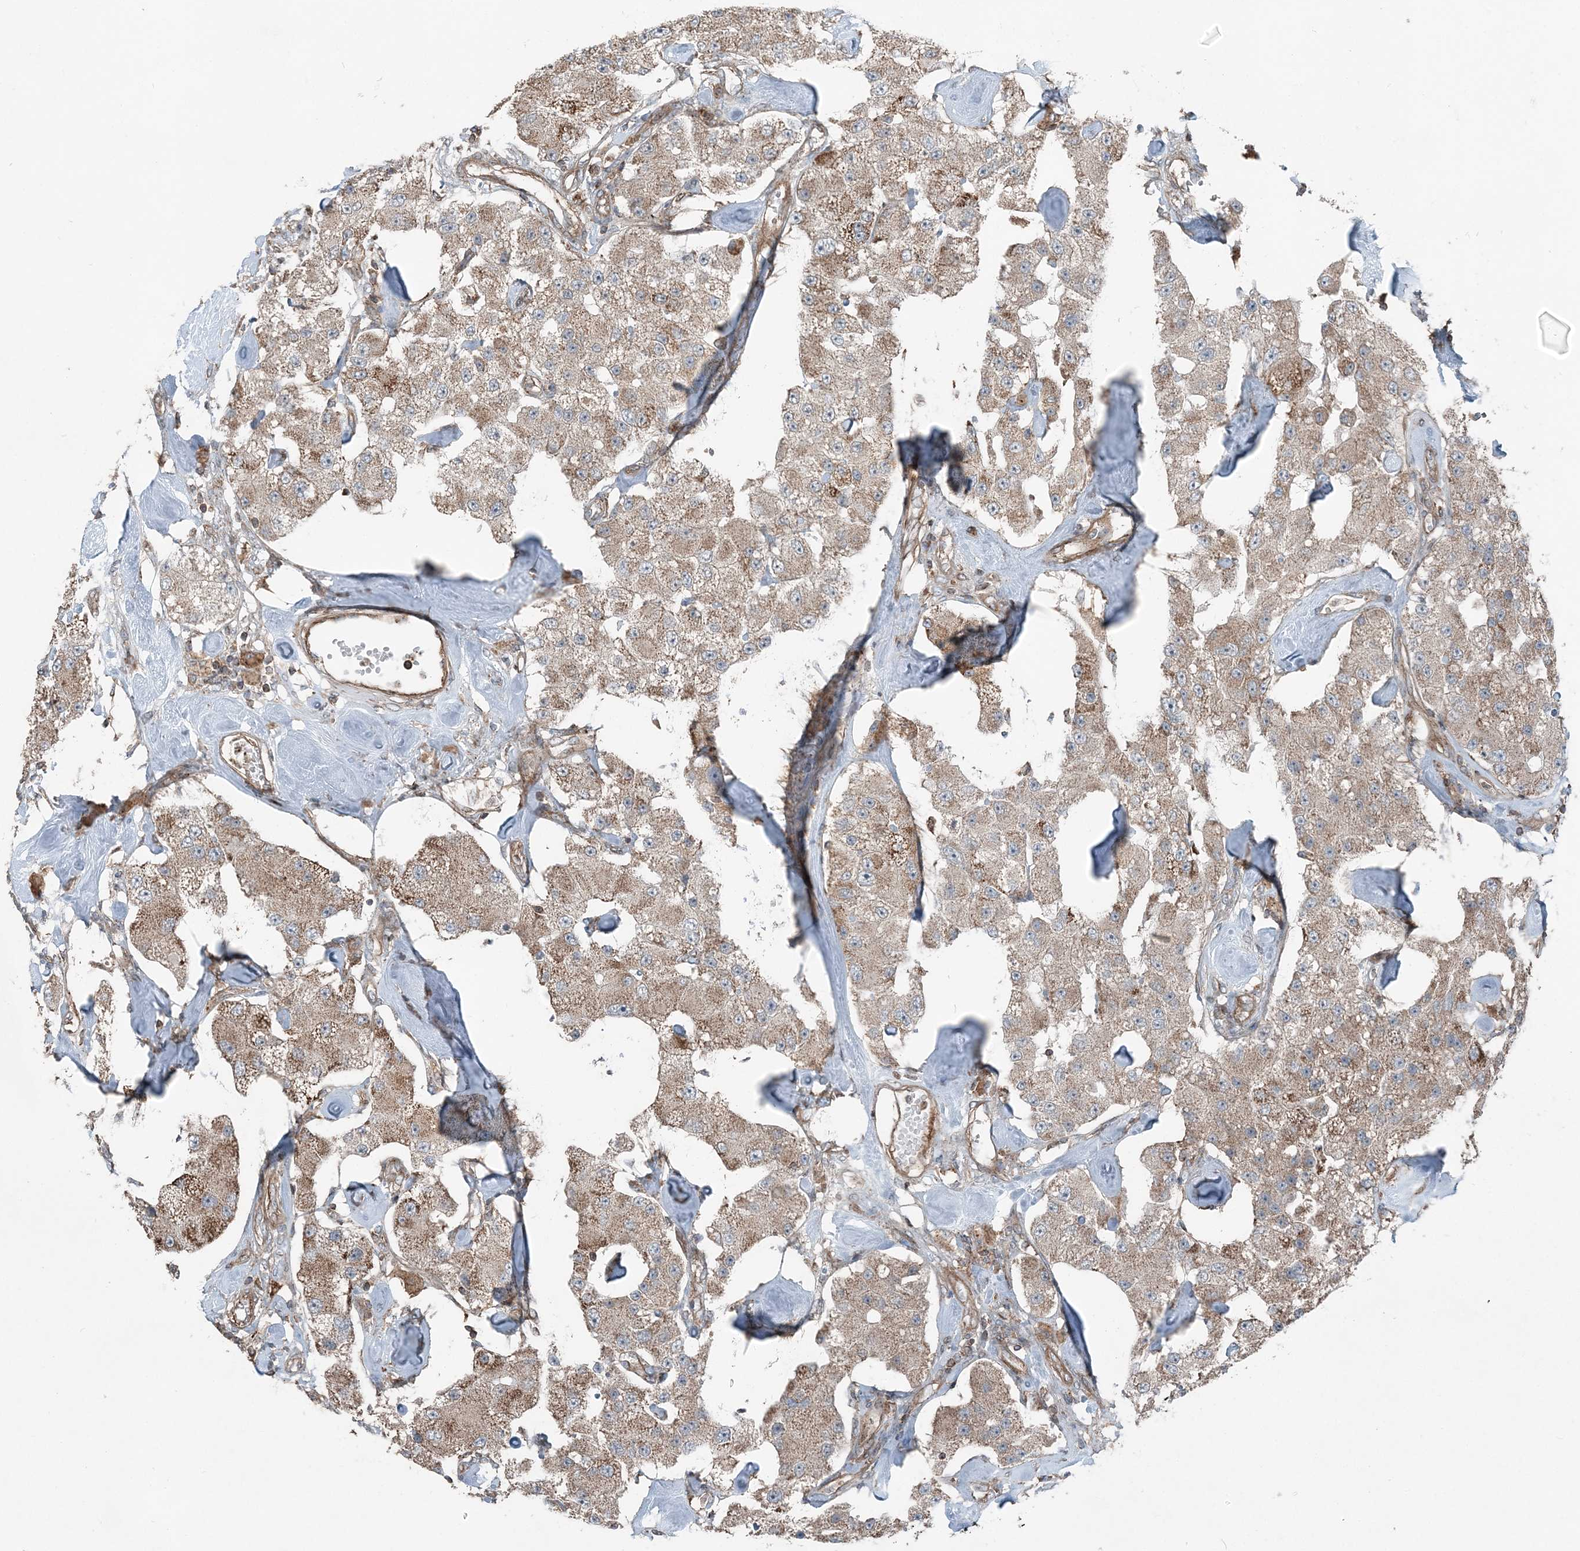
{"staining": {"intensity": "weak", "quantity": ">75%", "location": "cytoplasmic/membranous"}, "tissue": "carcinoid", "cell_type": "Tumor cells", "image_type": "cancer", "snomed": [{"axis": "morphology", "description": "Carcinoid, malignant, NOS"}, {"axis": "topography", "description": "Pancreas"}], "caption": "Protein analysis of carcinoid tissue demonstrates weak cytoplasmic/membranous staining in about >75% of tumor cells. (Stains: DAB in brown, nuclei in blue, Microscopy: brightfield microscopy at high magnification).", "gene": "KY", "patient": {"sex": "male", "age": 41}}